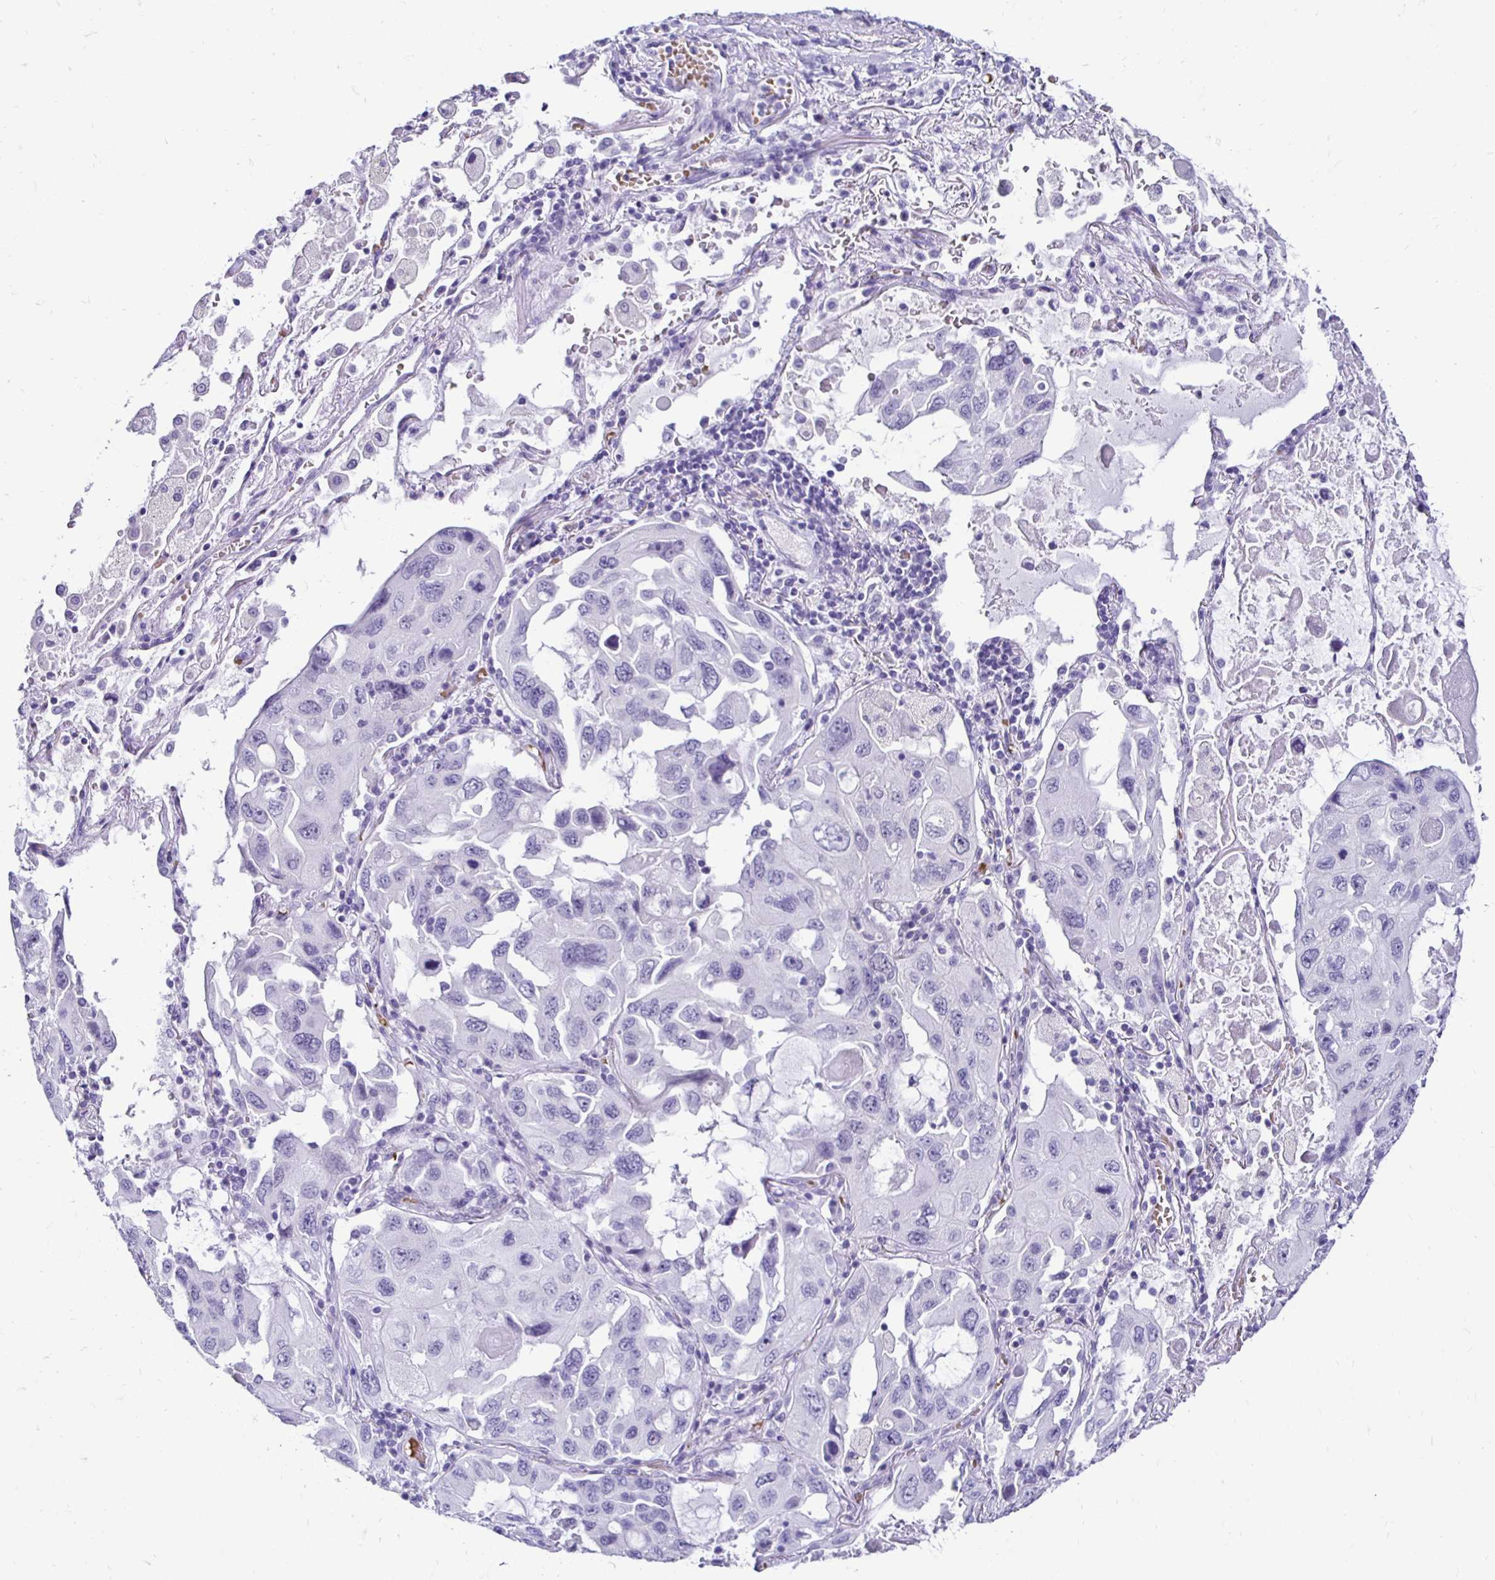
{"staining": {"intensity": "negative", "quantity": "none", "location": "none"}, "tissue": "lung cancer", "cell_type": "Tumor cells", "image_type": "cancer", "snomed": [{"axis": "morphology", "description": "Squamous cell carcinoma, NOS"}, {"axis": "topography", "description": "Lung"}], "caption": "Tumor cells show no significant staining in lung squamous cell carcinoma.", "gene": "RHBDL3", "patient": {"sex": "female", "age": 73}}